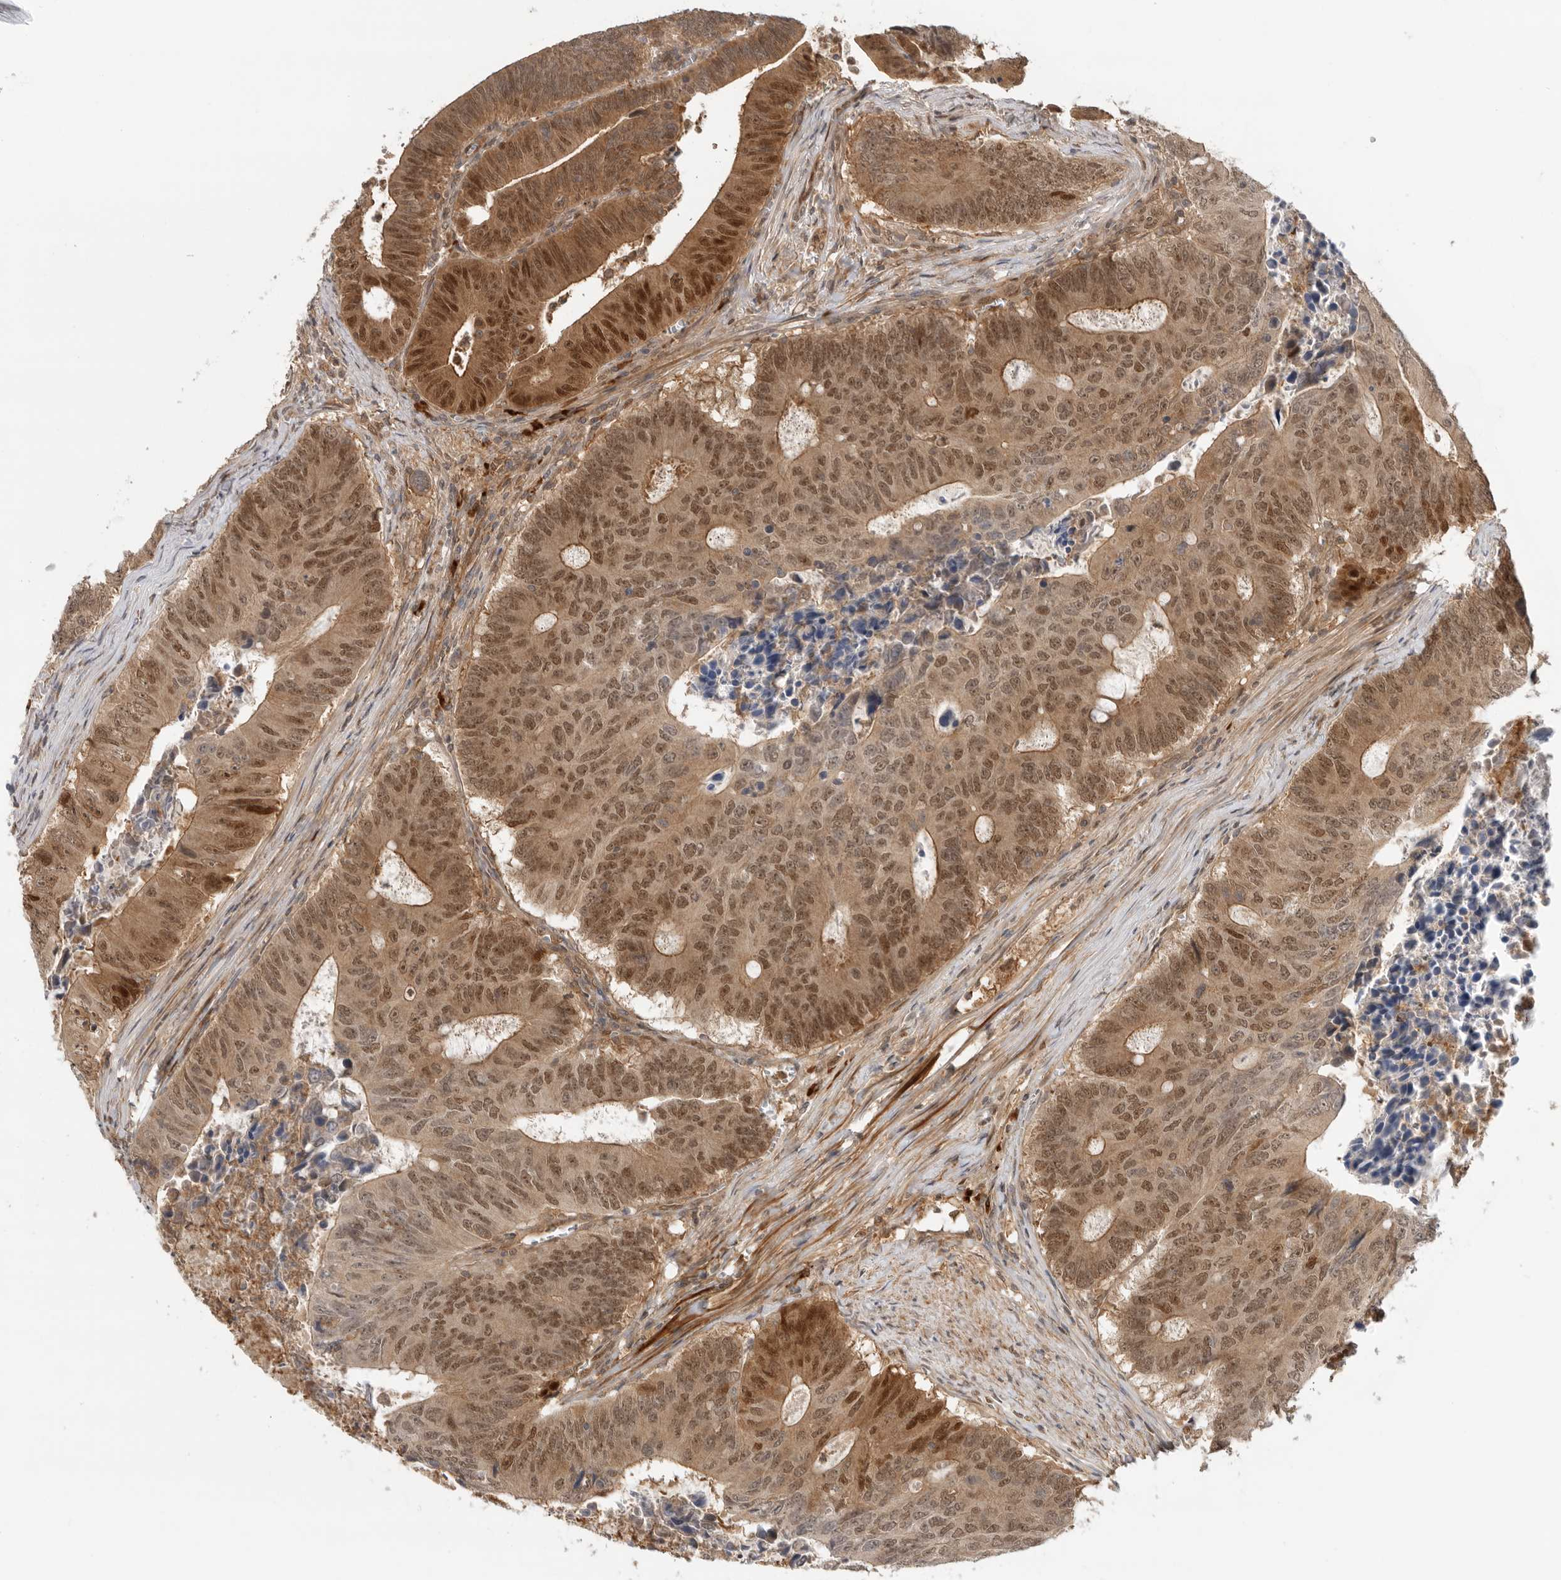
{"staining": {"intensity": "moderate", "quantity": ">75%", "location": "cytoplasmic/membranous,nuclear"}, "tissue": "colorectal cancer", "cell_type": "Tumor cells", "image_type": "cancer", "snomed": [{"axis": "morphology", "description": "Adenocarcinoma, NOS"}, {"axis": "topography", "description": "Colon"}], "caption": "A brown stain labels moderate cytoplasmic/membranous and nuclear staining of a protein in colorectal cancer (adenocarcinoma) tumor cells.", "gene": "DCAF8", "patient": {"sex": "male", "age": 87}}